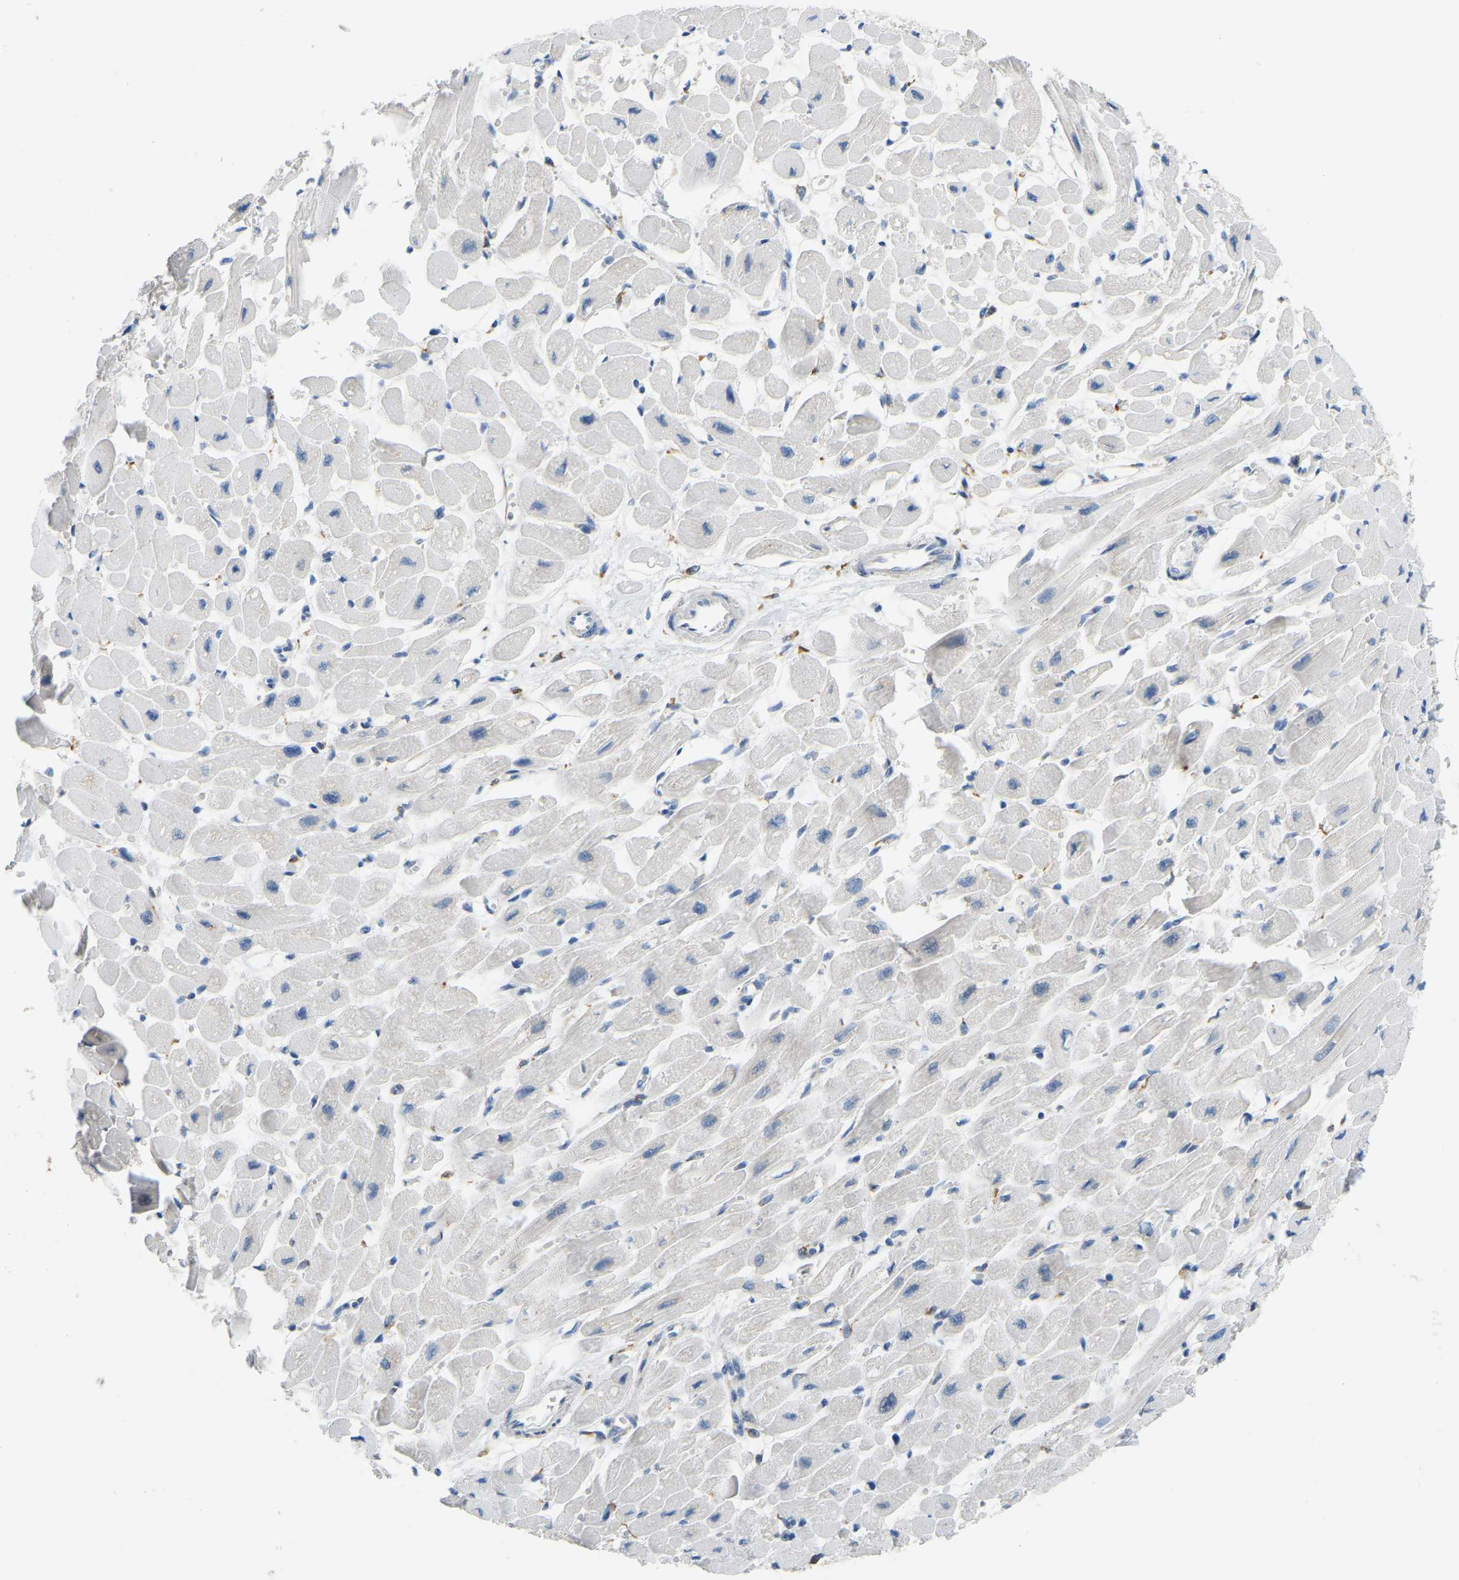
{"staining": {"intensity": "negative", "quantity": "none", "location": "none"}, "tissue": "heart muscle", "cell_type": "Cardiomyocytes", "image_type": "normal", "snomed": [{"axis": "morphology", "description": "Normal tissue, NOS"}, {"axis": "topography", "description": "Heart"}], "caption": "DAB (3,3'-diaminobenzidine) immunohistochemical staining of normal human heart muscle exhibits no significant positivity in cardiomyocytes.", "gene": "SND1", "patient": {"sex": "female", "age": 54}}